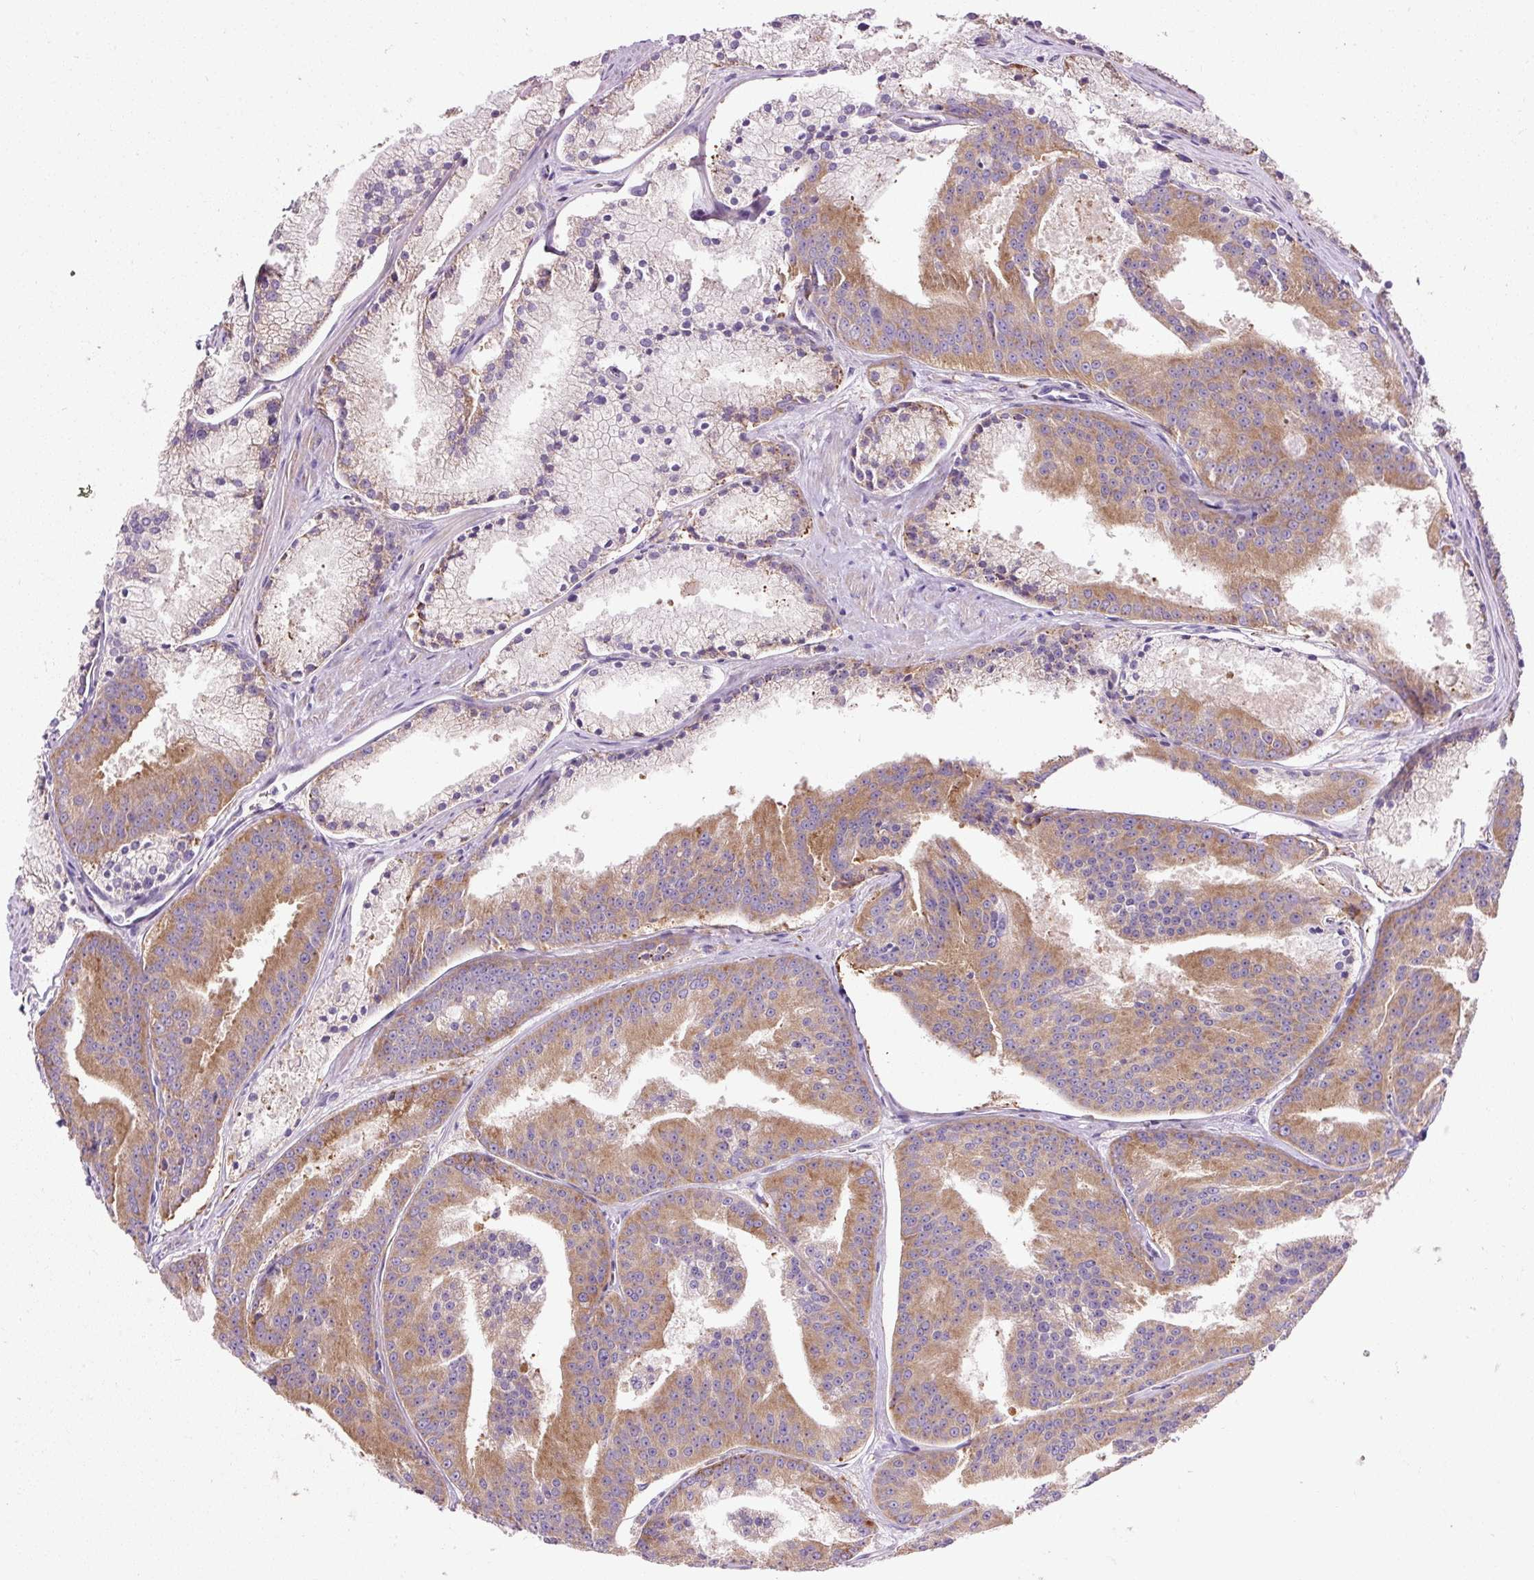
{"staining": {"intensity": "moderate", "quantity": ">75%", "location": "cytoplasmic/membranous"}, "tissue": "prostate cancer", "cell_type": "Tumor cells", "image_type": "cancer", "snomed": [{"axis": "morphology", "description": "Adenocarcinoma, High grade"}, {"axis": "topography", "description": "Prostate"}], "caption": "The immunohistochemical stain highlights moderate cytoplasmic/membranous positivity in tumor cells of prostate adenocarcinoma (high-grade) tissue.", "gene": "RPL10A", "patient": {"sex": "male", "age": 61}}